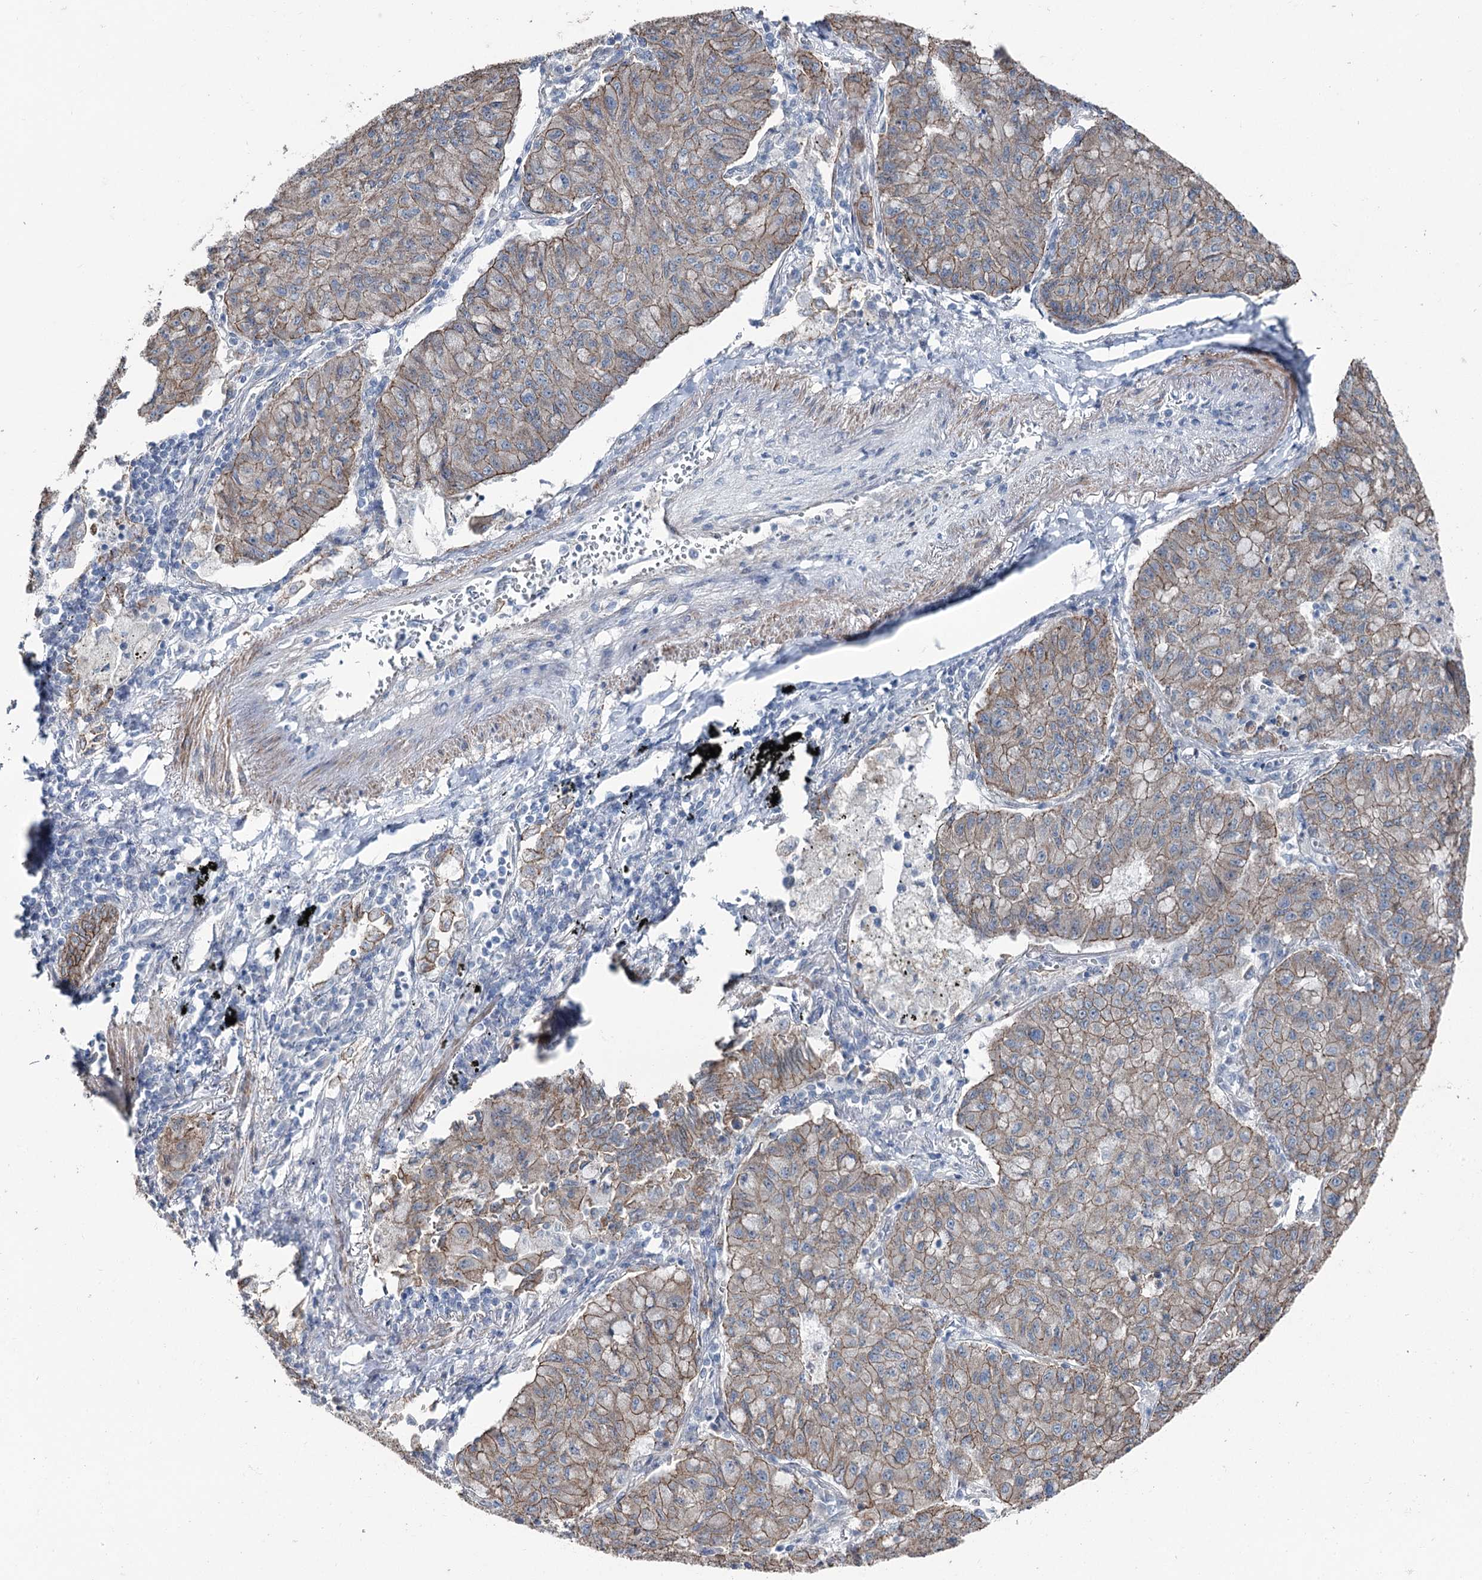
{"staining": {"intensity": "moderate", "quantity": ">75%", "location": "cytoplasmic/membranous"}, "tissue": "lung cancer", "cell_type": "Tumor cells", "image_type": "cancer", "snomed": [{"axis": "morphology", "description": "Squamous cell carcinoma, NOS"}, {"axis": "topography", "description": "Lung"}], "caption": "Immunohistochemistry of human lung squamous cell carcinoma shows medium levels of moderate cytoplasmic/membranous expression in approximately >75% of tumor cells.", "gene": "FAM120B", "patient": {"sex": "male", "age": 74}}